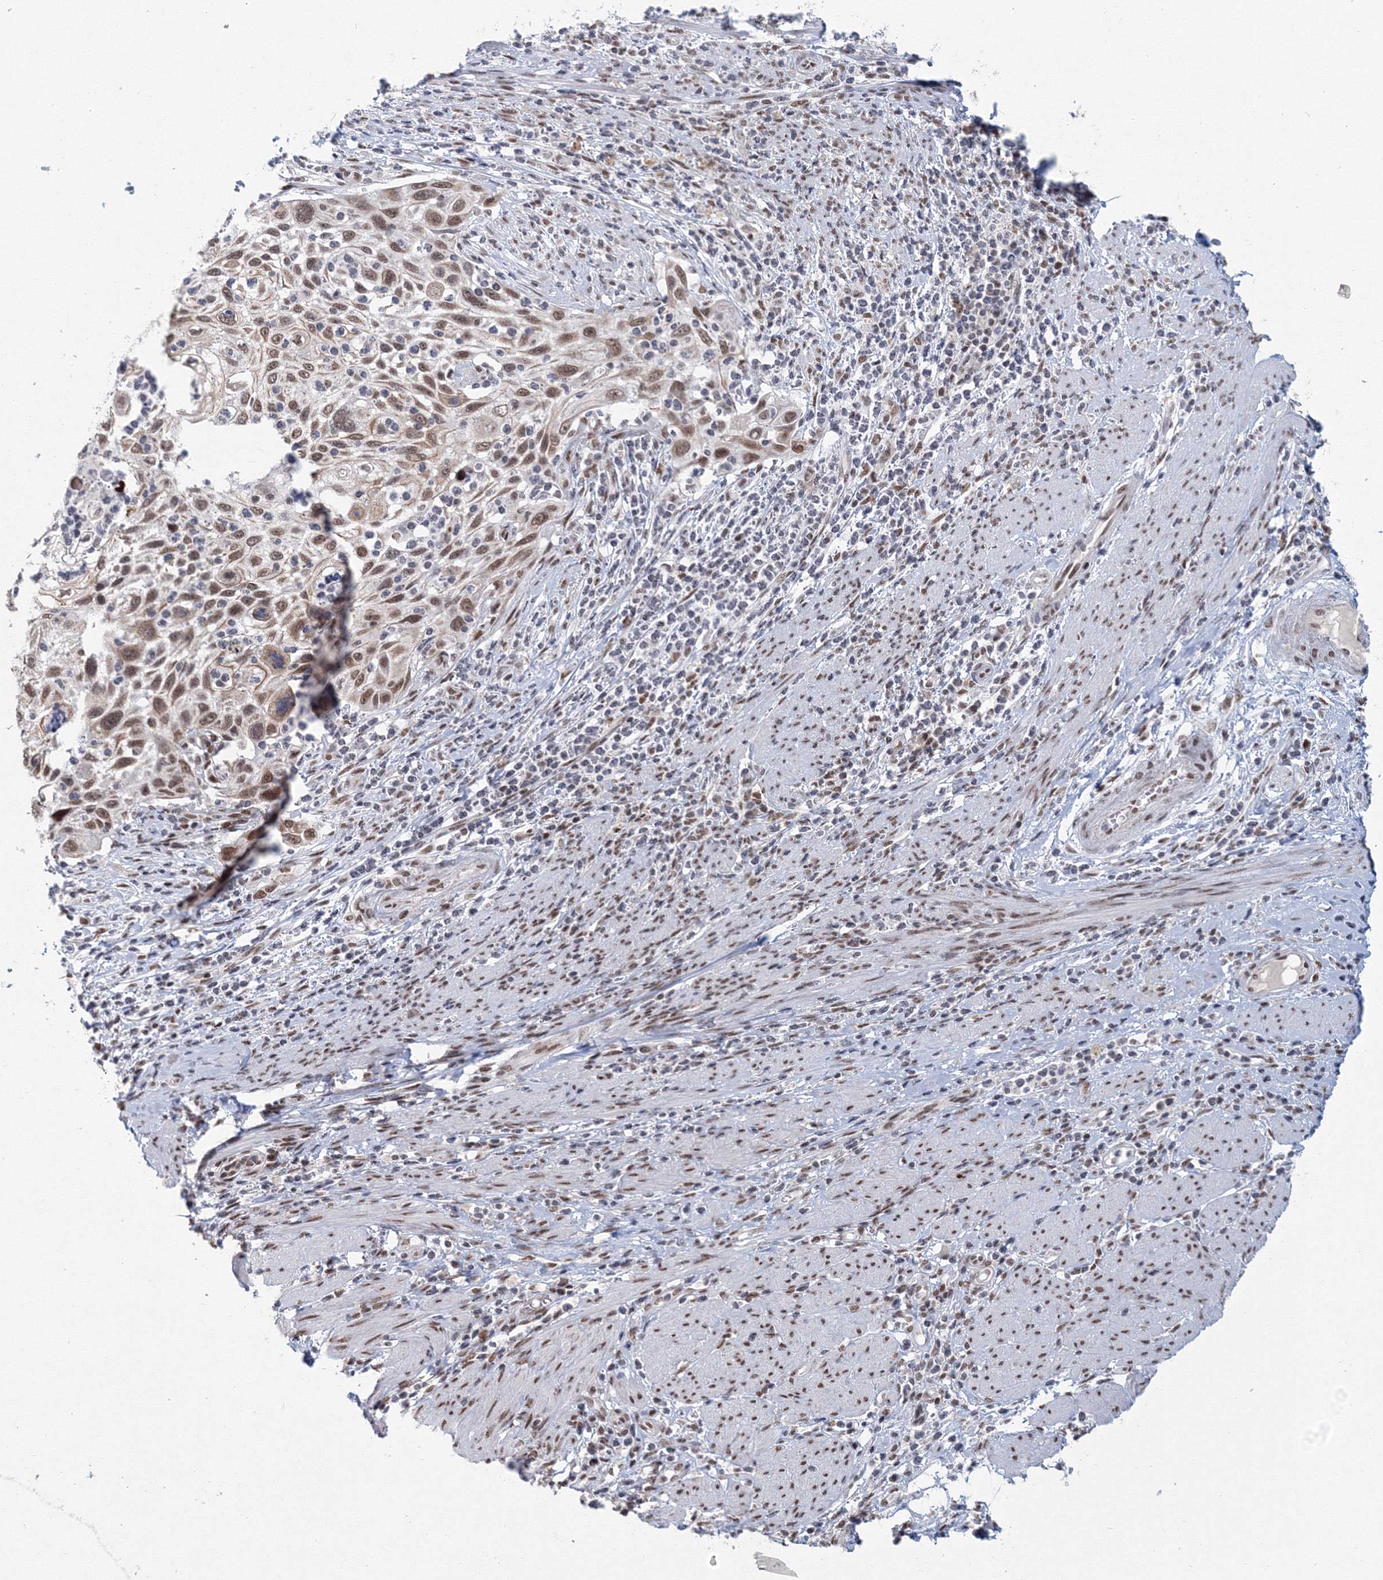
{"staining": {"intensity": "moderate", "quantity": ">75%", "location": "nuclear"}, "tissue": "cervical cancer", "cell_type": "Tumor cells", "image_type": "cancer", "snomed": [{"axis": "morphology", "description": "Squamous cell carcinoma, NOS"}, {"axis": "topography", "description": "Cervix"}], "caption": "This image reveals immunohistochemistry (IHC) staining of human cervical squamous cell carcinoma, with medium moderate nuclear expression in about >75% of tumor cells.", "gene": "SF3B6", "patient": {"sex": "female", "age": 70}}